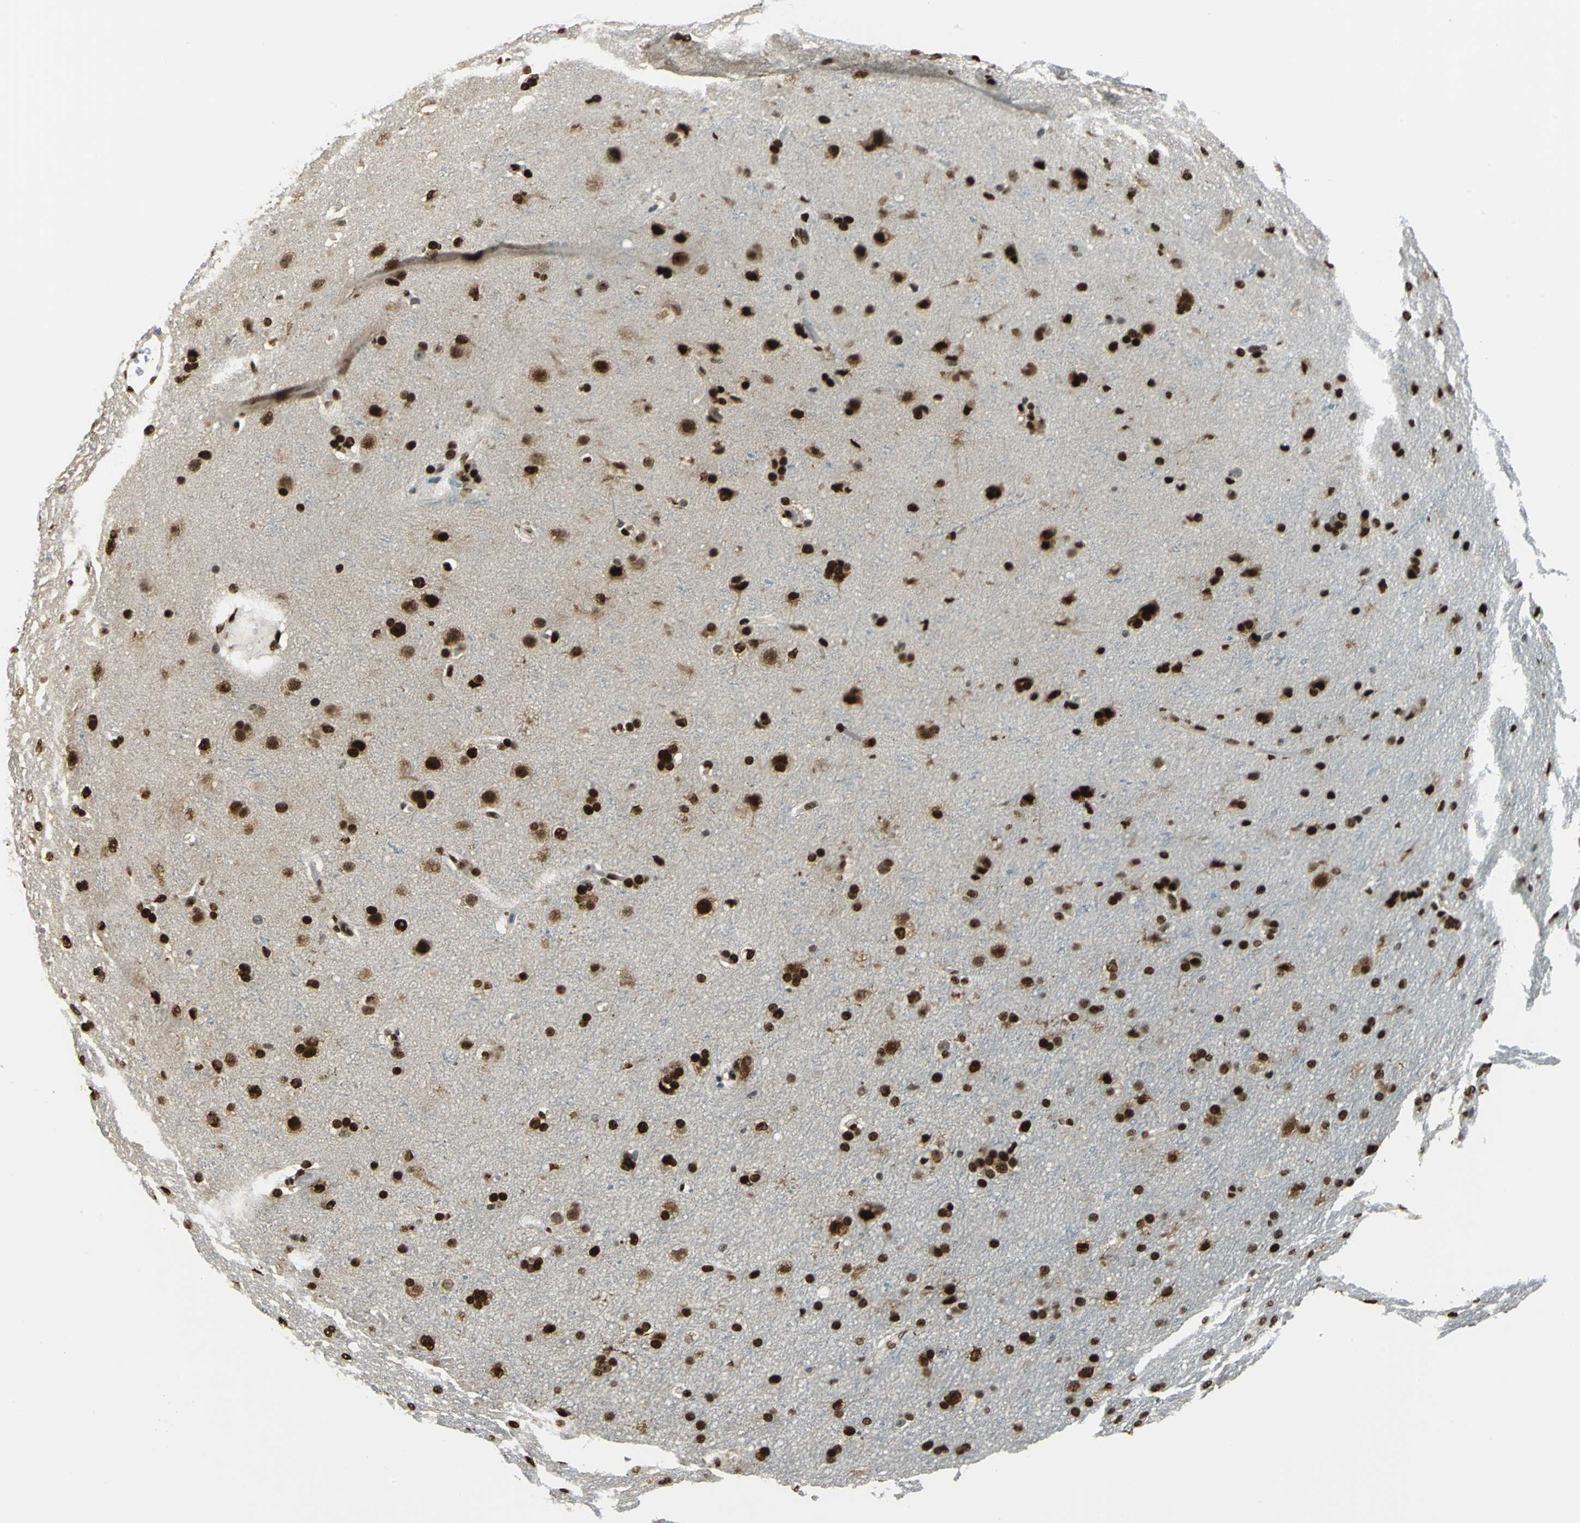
{"staining": {"intensity": "strong", "quantity": ">75%", "location": "cytoplasmic/membranous,nuclear"}, "tissue": "glioma", "cell_type": "Tumor cells", "image_type": "cancer", "snomed": [{"axis": "morphology", "description": "Glioma, malignant, Low grade"}, {"axis": "topography", "description": "Brain"}], "caption": "Immunohistochemical staining of malignant low-grade glioma exhibits high levels of strong cytoplasmic/membranous and nuclear staining in about >75% of tumor cells.", "gene": "NFIA", "patient": {"sex": "female", "age": 32}}